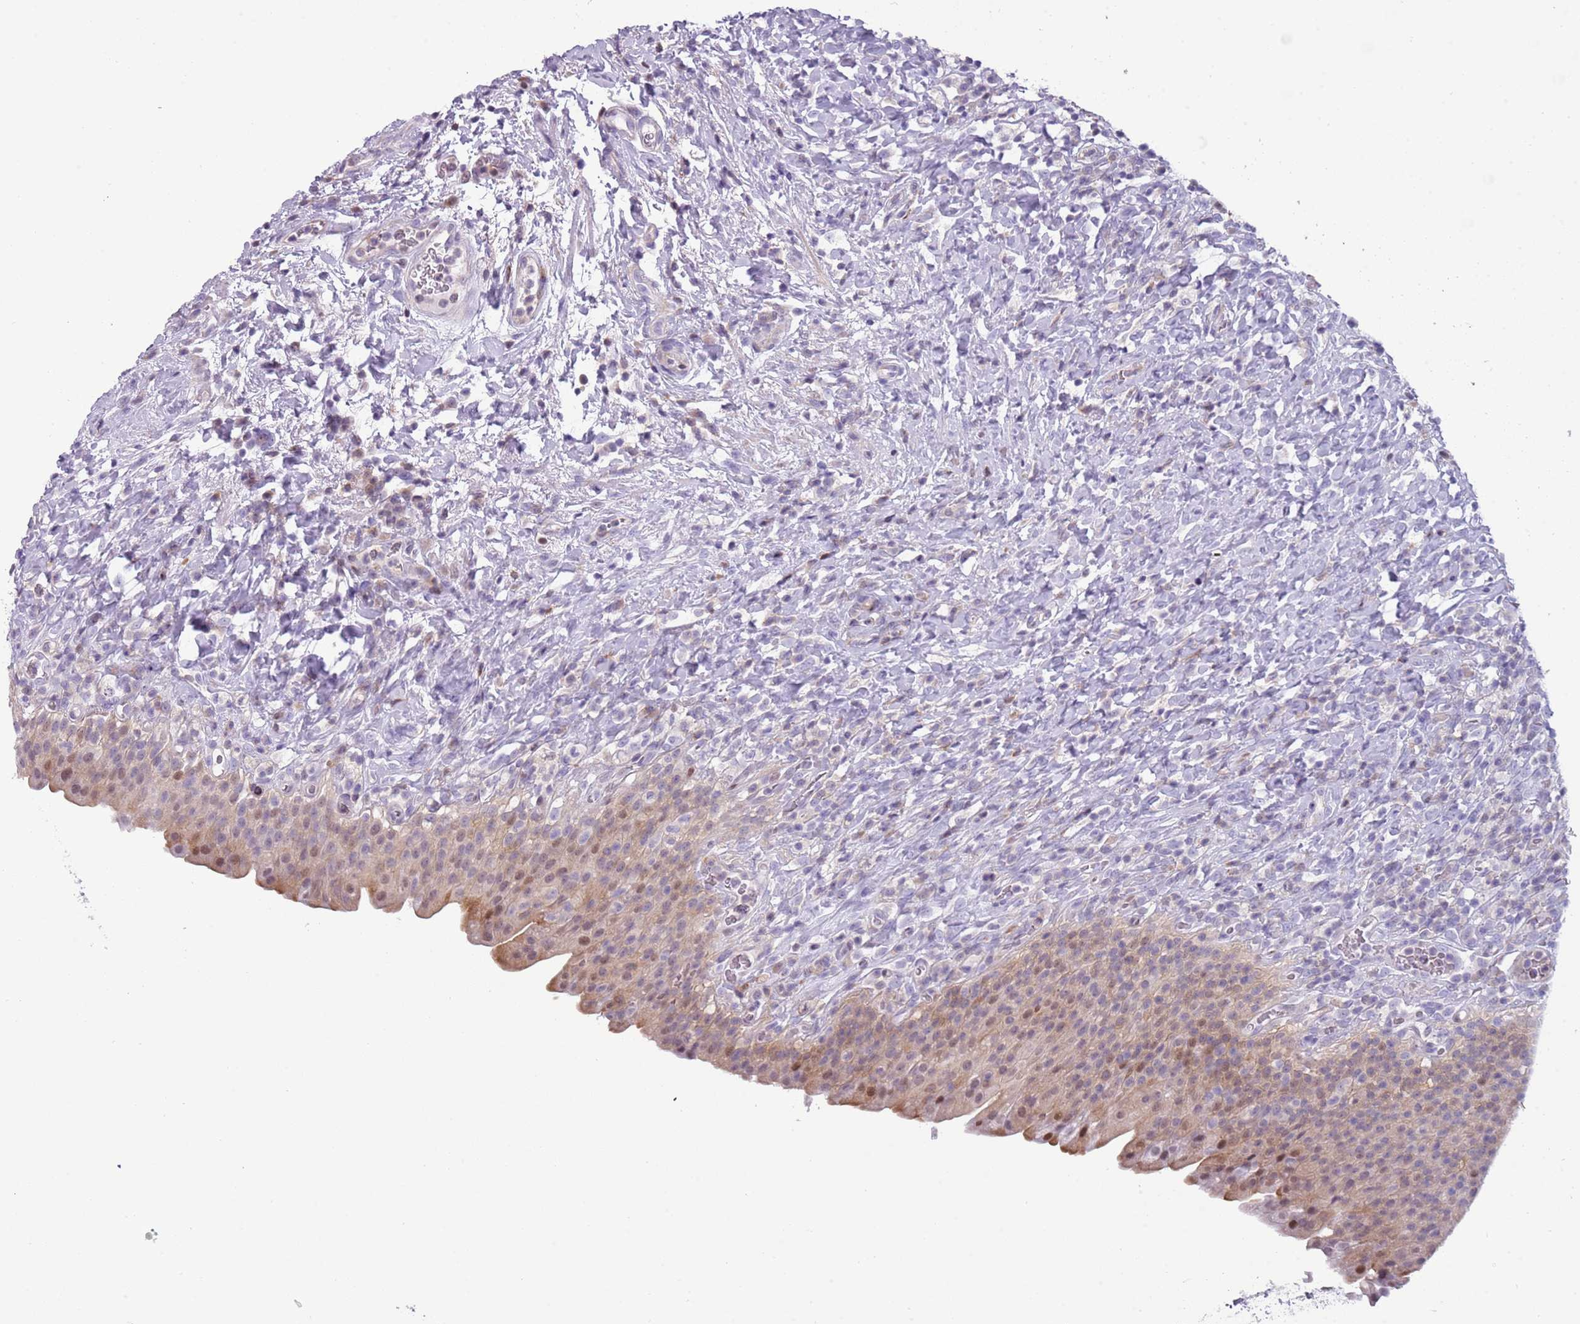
{"staining": {"intensity": "moderate", "quantity": "<25%", "location": "cytoplasmic/membranous,nuclear"}, "tissue": "urinary bladder", "cell_type": "Urothelial cells", "image_type": "normal", "snomed": [{"axis": "morphology", "description": "Normal tissue, NOS"}, {"axis": "morphology", "description": "Inflammation, NOS"}, {"axis": "topography", "description": "Urinary bladder"}], "caption": "Brown immunohistochemical staining in normal human urinary bladder reveals moderate cytoplasmic/membranous,nuclear expression in approximately <25% of urothelial cells.", "gene": "NBPF4", "patient": {"sex": "male", "age": 64}}